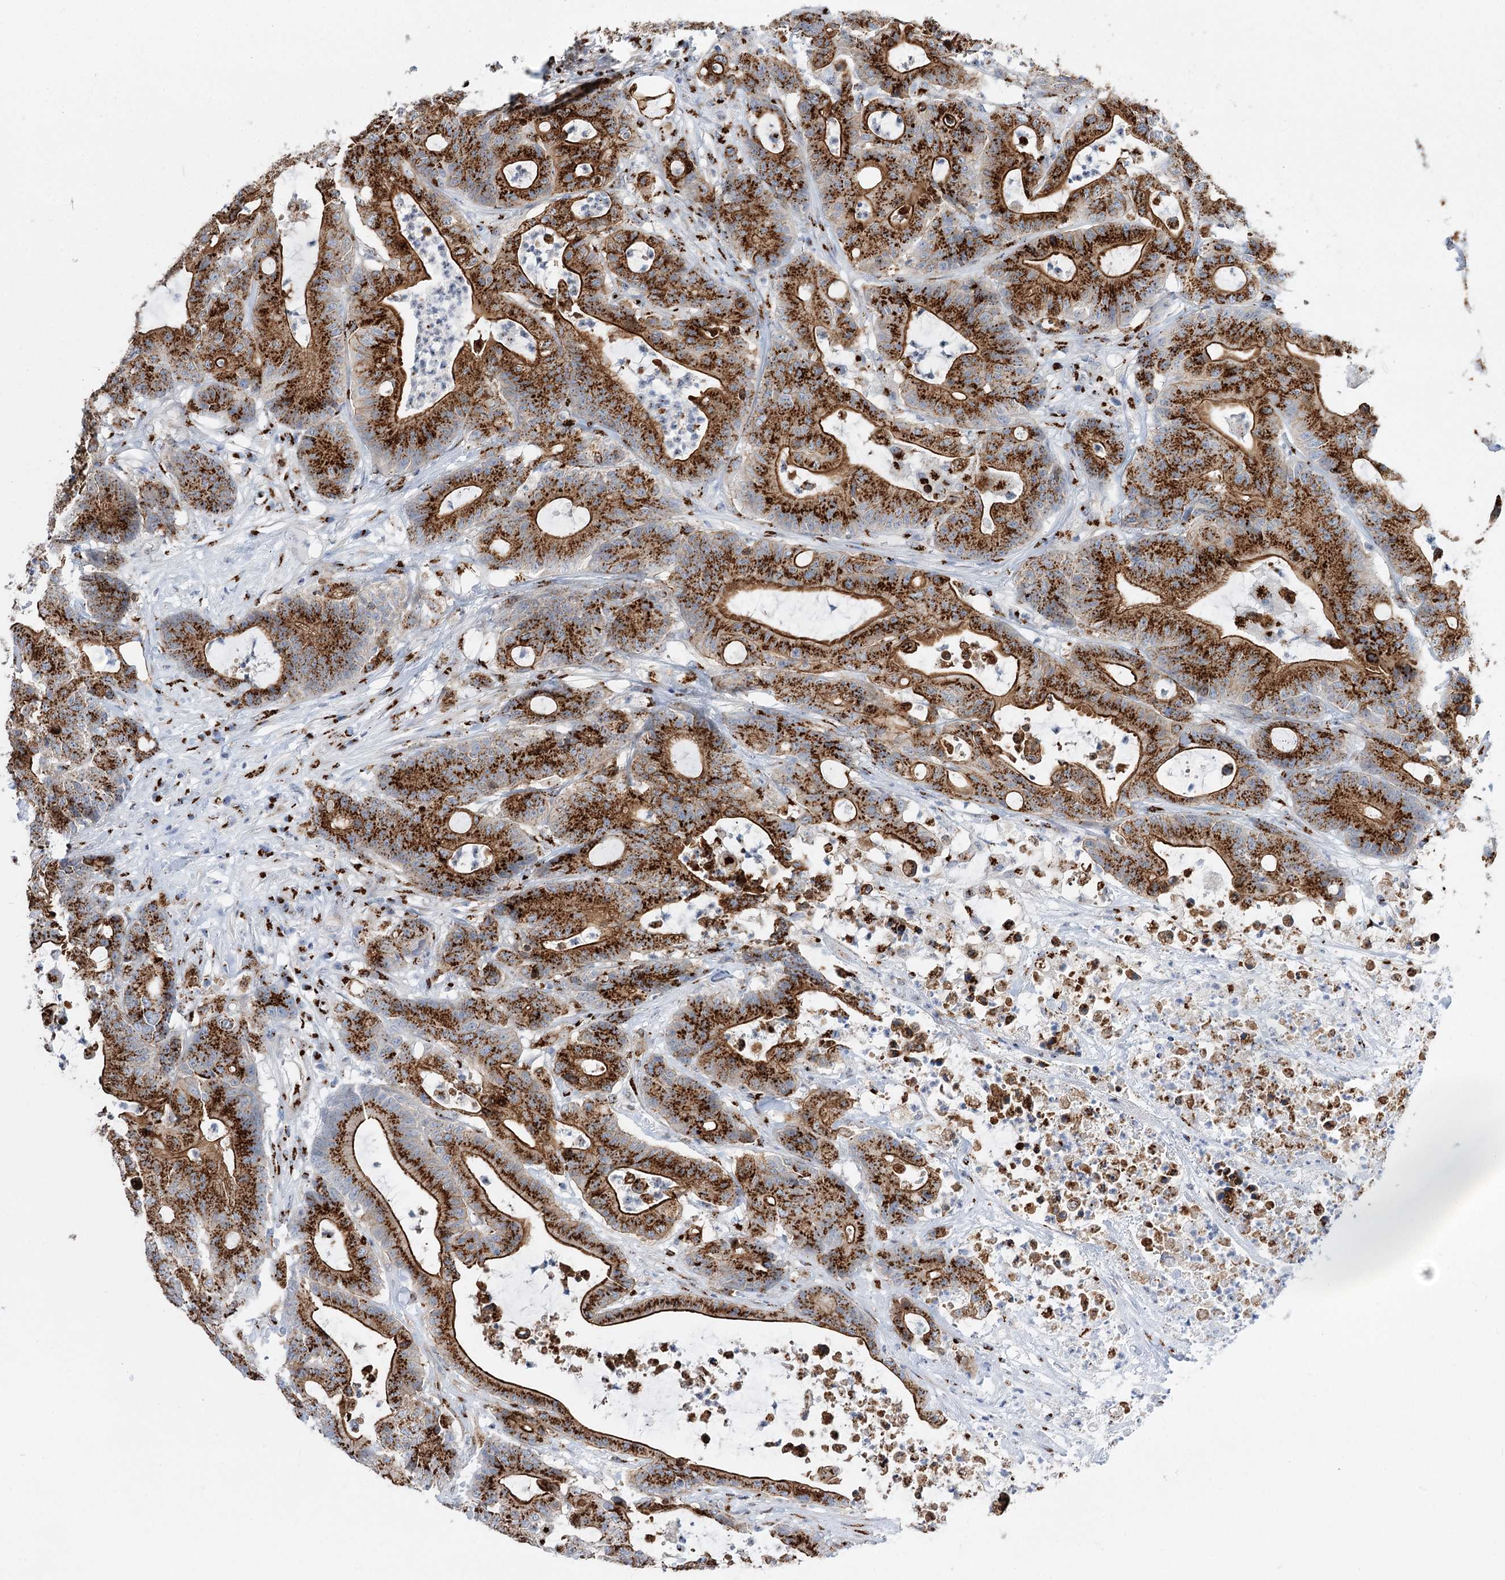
{"staining": {"intensity": "strong", "quantity": ">75%", "location": "cytoplasmic/membranous"}, "tissue": "colorectal cancer", "cell_type": "Tumor cells", "image_type": "cancer", "snomed": [{"axis": "morphology", "description": "Adenocarcinoma, NOS"}, {"axis": "topography", "description": "Colon"}], "caption": "Adenocarcinoma (colorectal) stained with DAB (3,3'-diaminobenzidine) IHC shows high levels of strong cytoplasmic/membranous expression in approximately >75% of tumor cells.", "gene": "TMEM165", "patient": {"sex": "female", "age": 84}}